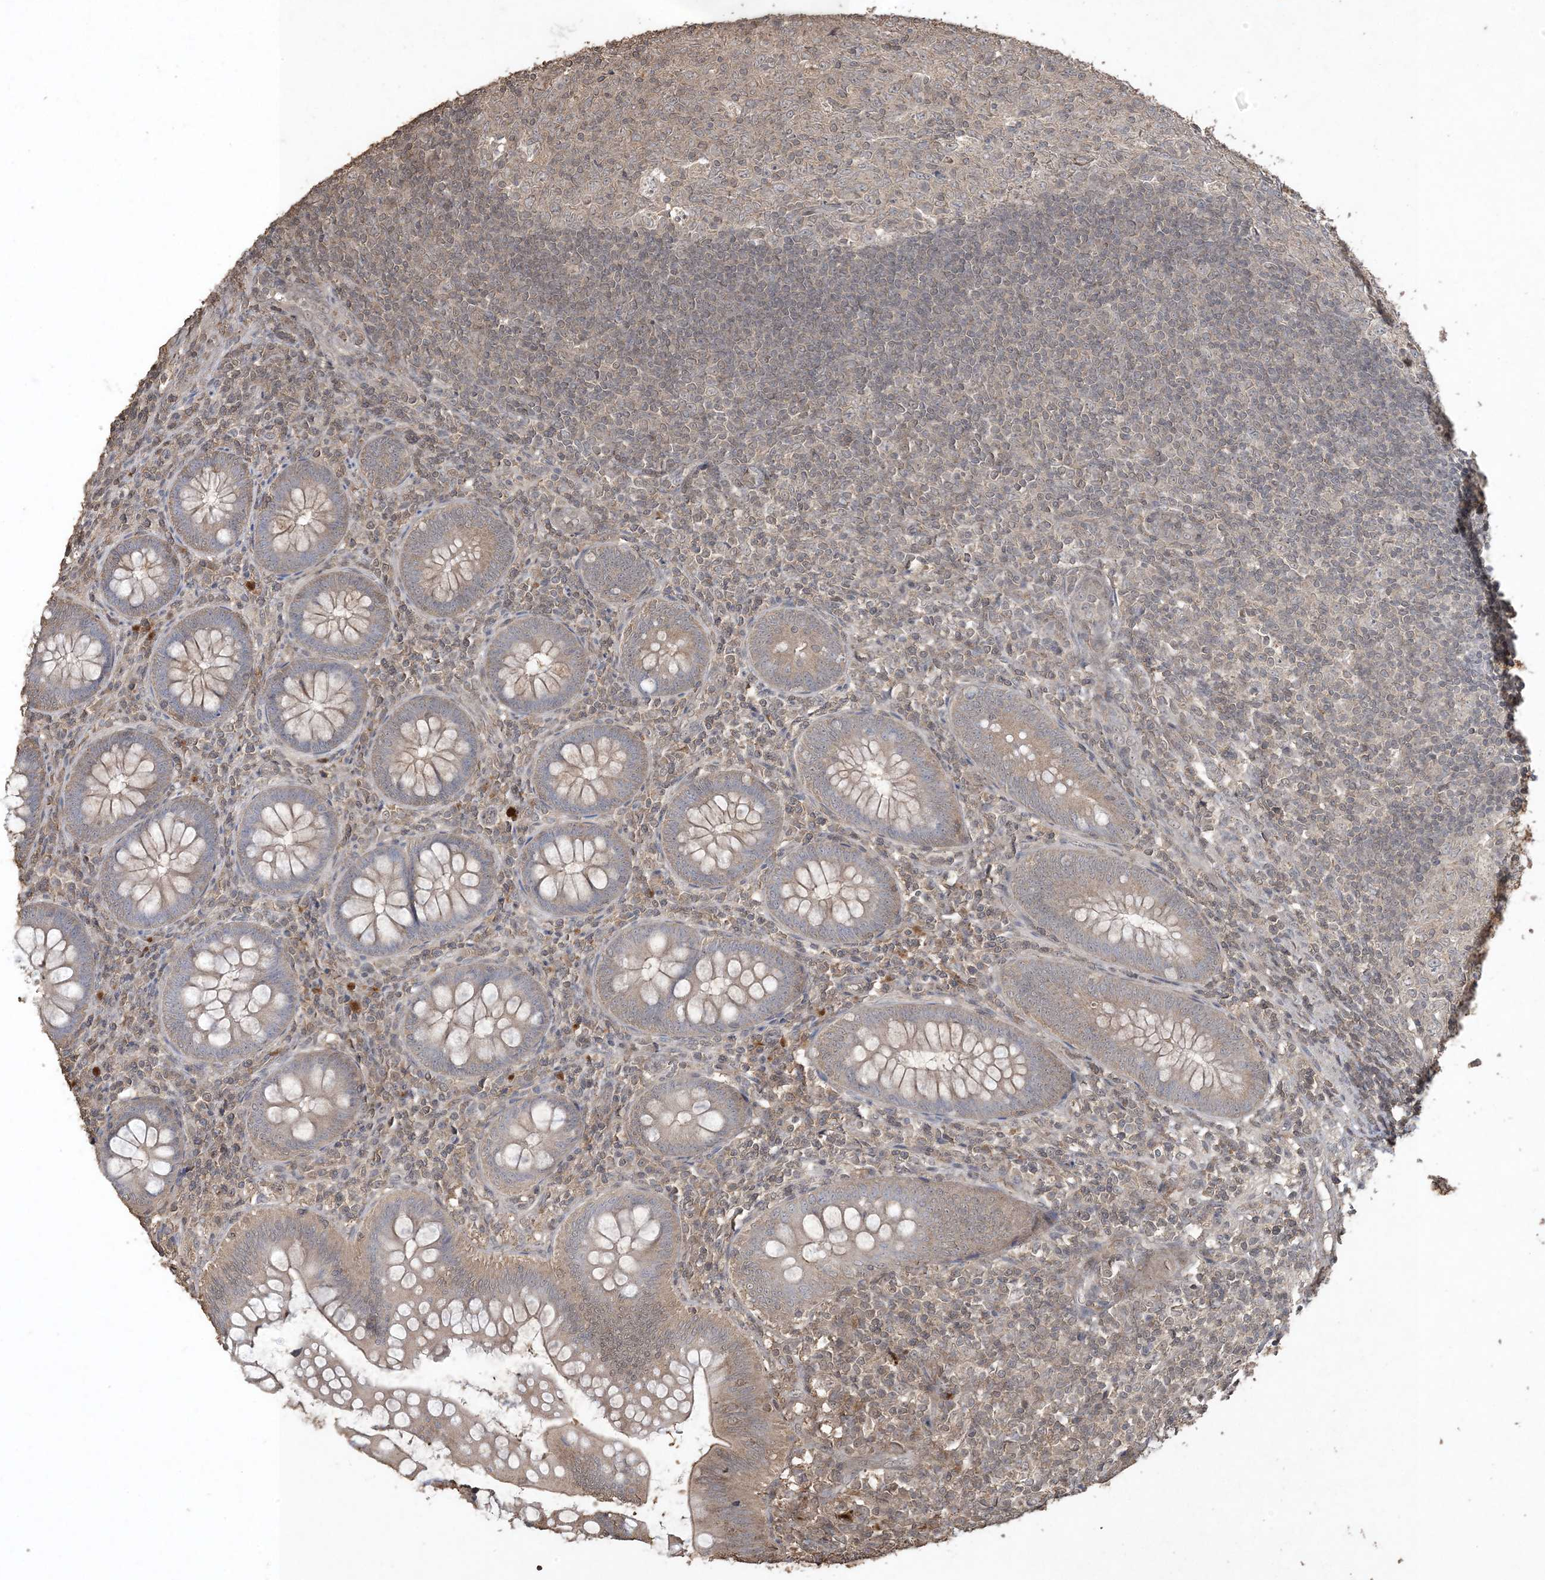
{"staining": {"intensity": "moderate", "quantity": "<25%", "location": "cytoplasmic/membranous"}, "tissue": "appendix", "cell_type": "Glandular cells", "image_type": "normal", "snomed": [{"axis": "morphology", "description": "Normal tissue, NOS"}, {"axis": "topography", "description": "Appendix"}], "caption": "About <25% of glandular cells in unremarkable appendix exhibit moderate cytoplasmic/membranous protein expression as visualized by brown immunohistochemical staining.", "gene": "EFCAB8", "patient": {"sex": "male", "age": 14}}